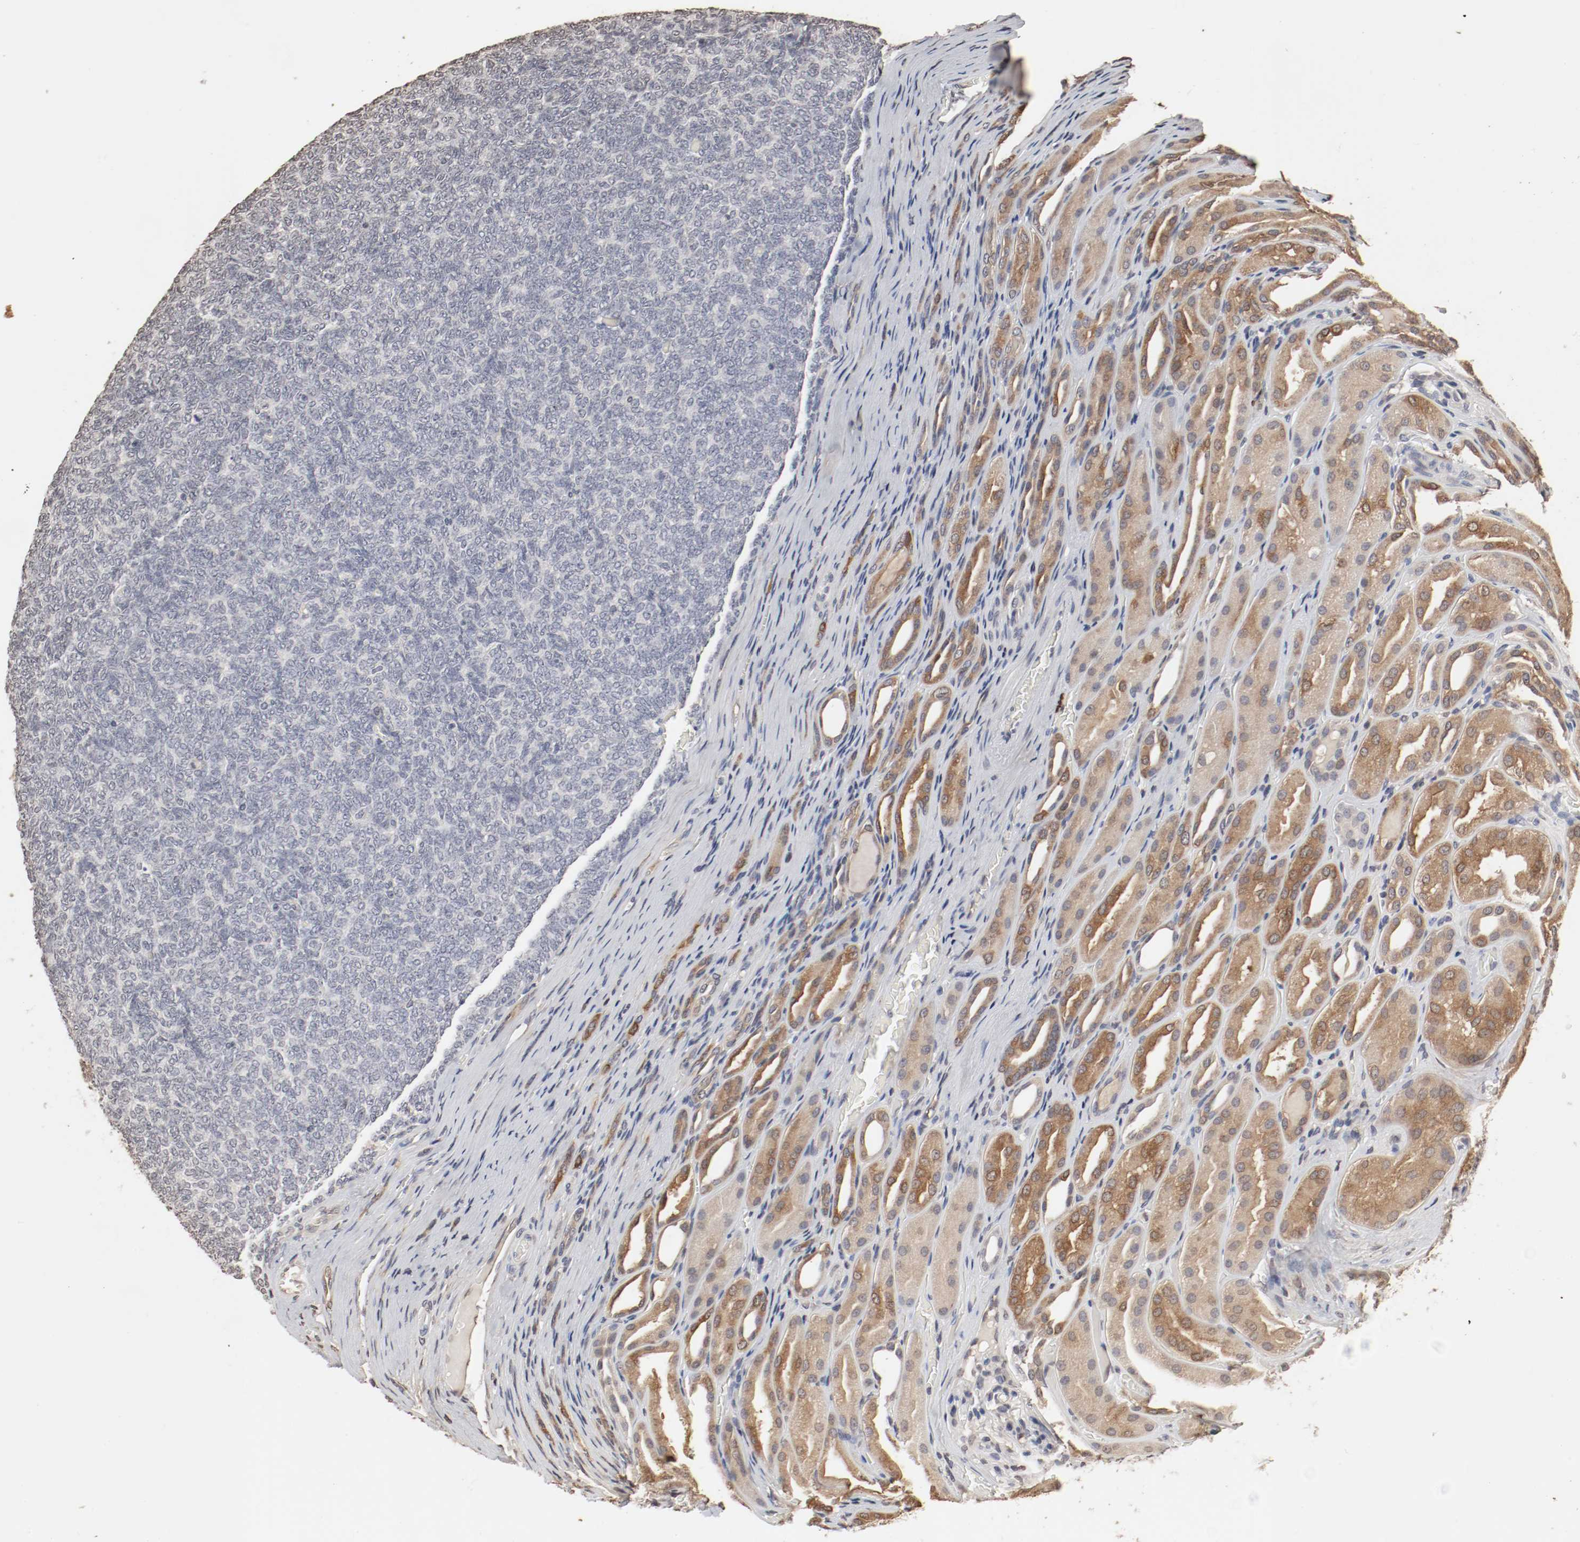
{"staining": {"intensity": "negative", "quantity": "none", "location": "none"}, "tissue": "renal cancer", "cell_type": "Tumor cells", "image_type": "cancer", "snomed": [{"axis": "morphology", "description": "Neoplasm, malignant, NOS"}, {"axis": "topography", "description": "Kidney"}], "caption": "Immunohistochemistry (IHC) photomicrograph of renal cancer stained for a protein (brown), which exhibits no expression in tumor cells.", "gene": "WASL", "patient": {"sex": "male", "age": 28}}